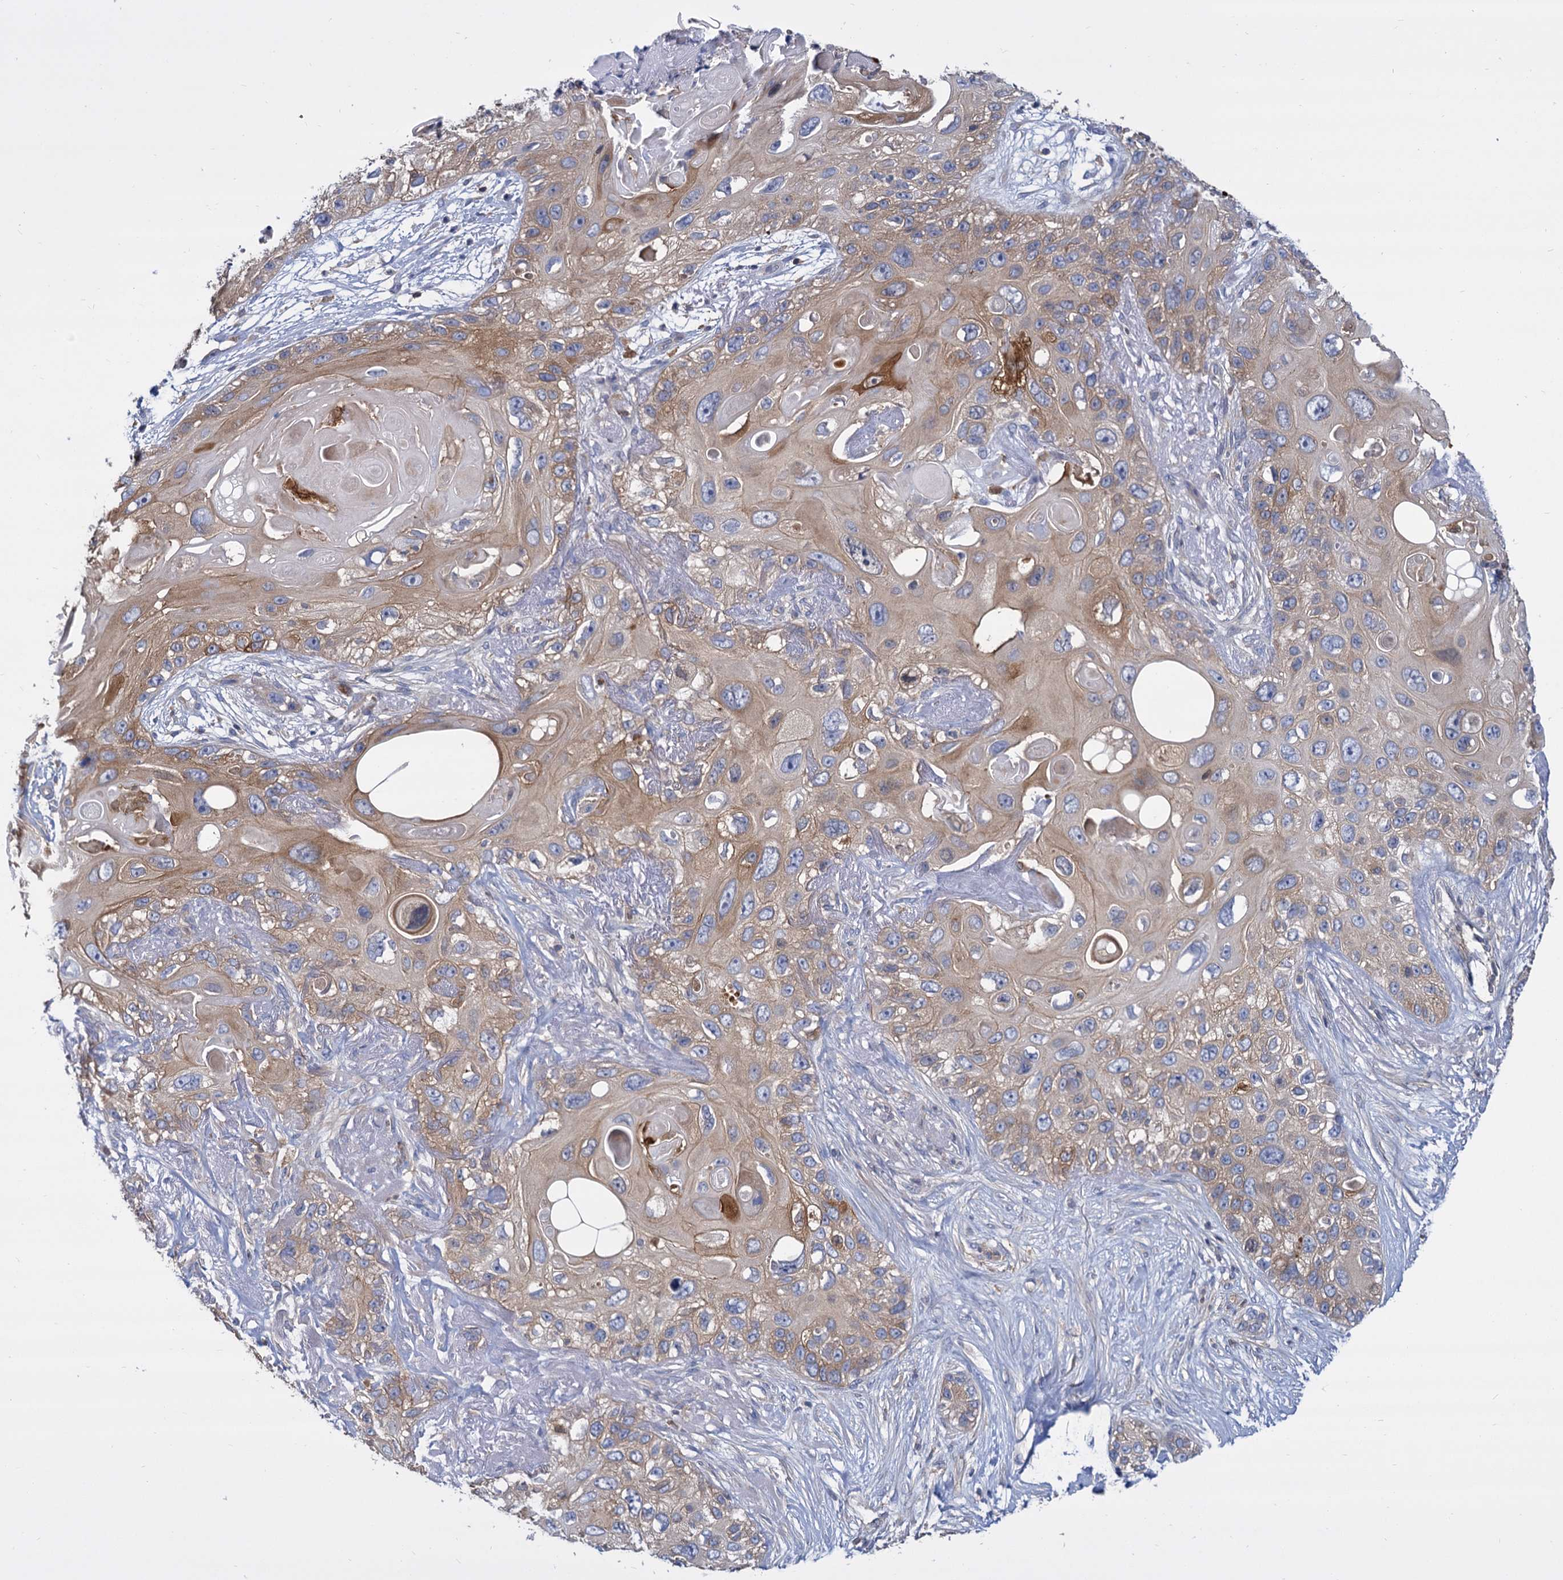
{"staining": {"intensity": "weak", "quantity": ">75%", "location": "cytoplasmic/membranous"}, "tissue": "skin cancer", "cell_type": "Tumor cells", "image_type": "cancer", "snomed": [{"axis": "morphology", "description": "Normal tissue, NOS"}, {"axis": "morphology", "description": "Squamous cell carcinoma, NOS"}, {"axis": "topography", "description": "Skin"}], "caption": "Brown immunohistochemical staining in human squamous cell carcinoma (skin) displays weak cytoplasmic/membranous staining in approximately >75% of tumor cells. The staining was performed using DAB to visualize the protein expression in brown, while the nuclei were stained in blue with hematoxylin (Magnification: 20x).", "gene": "GCLC", "patient": {"sex": "male", "age": 72}}